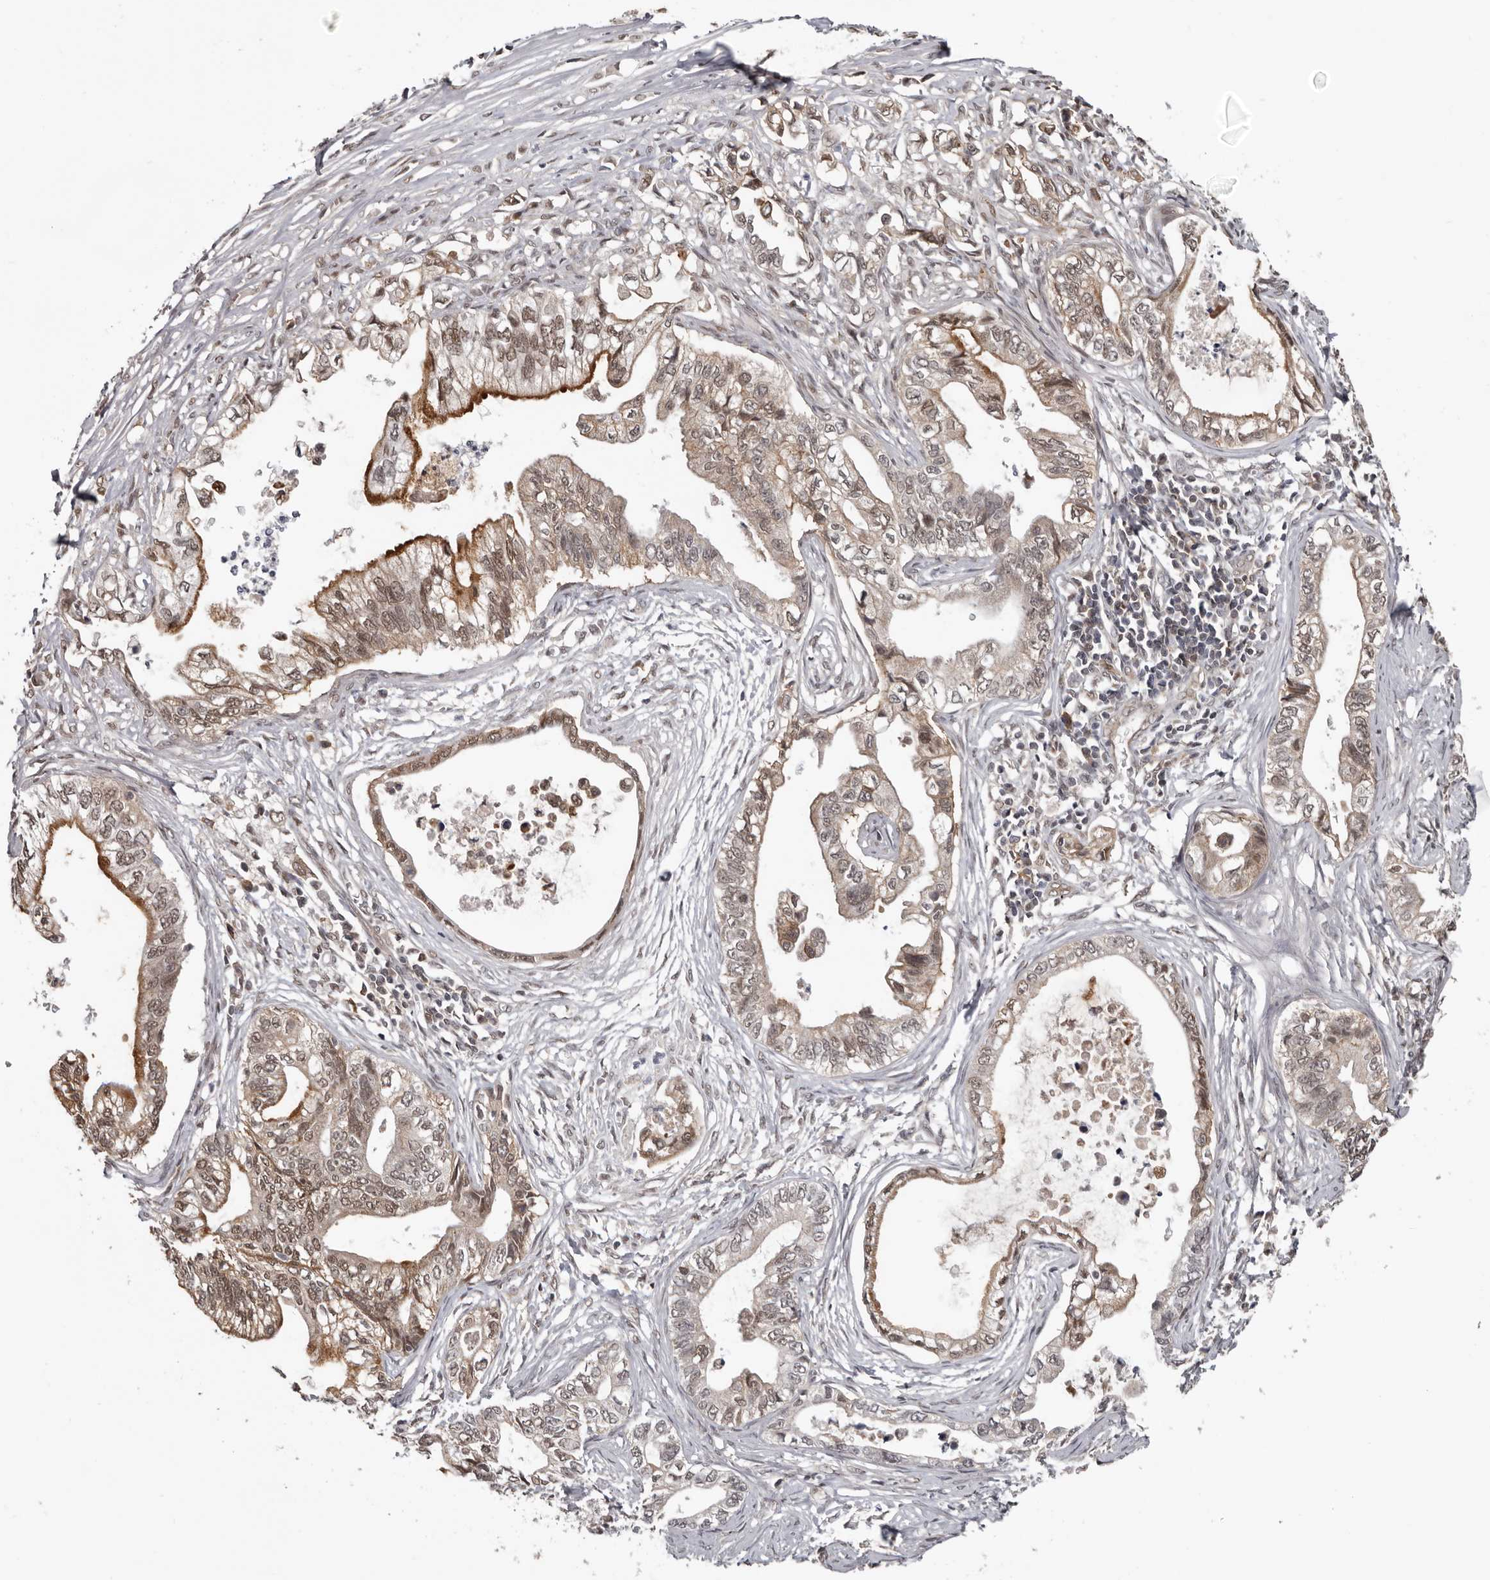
{"staining": {"intensity": "moderate", "quantity": ">75%", "location": "cytoplasmic/membranous,nuclear"}, "tissue": "pancreatic cancer", "cell_type": "Tumor cells", "image_type": "cancer", "snomed": [{"axis": "morphology", "description": "Adenocarcinoma, NOS"}, {"axis": "topography", "description": "Pancreas"}], "caption": "Immunohistochemistry (IHC) of pancreatic cancer shows medium levels of moderate cytoplasmic/membranous and nuclear staining in approximately >75% of tumor cells.", "gene": "MOGAT2", "patient": {"sex": "male", "age": 56}}